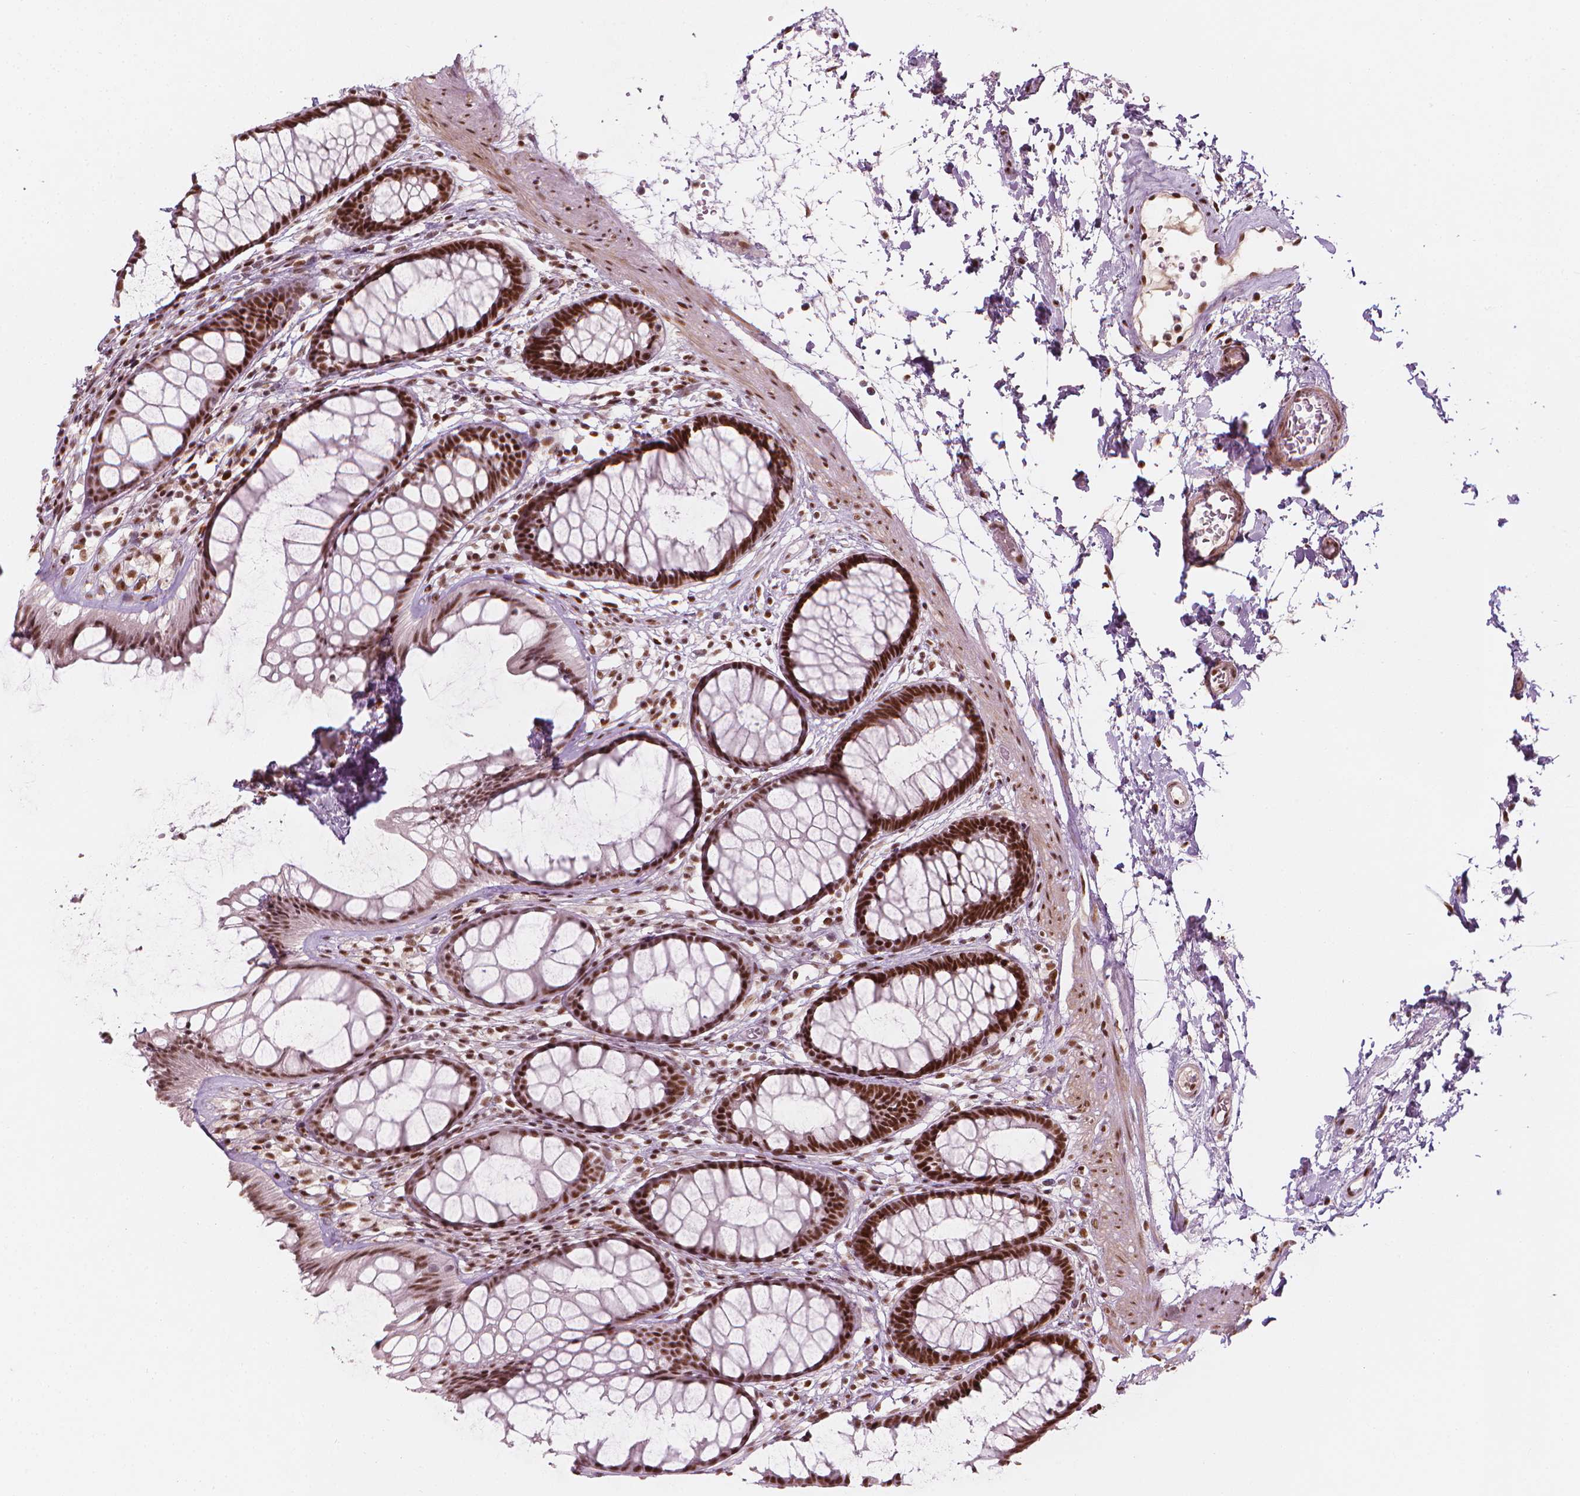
{"staining": {"intensity": "strong", "quantity": ">75%", "location": "nuclear"}, "tissue": "rectum", "cell_type": "Glandular cells", "image_type": "normal", "snomed": [{"axis": "morphology", "description": "Normal tissue, NOS"}, {"axis": "topography", "description": "Rectum"}], "caption": "Immunohistochemistry micrograph of normal rectum: rectum stained using immunohistochemistry (IHC) displays high levels of strong protein expression localized specifically in the nuclear of glandular cells, appearing as a nuclear brown color.", "gene": "ELF2", "patient": {"sex": "male", "age": 72}}